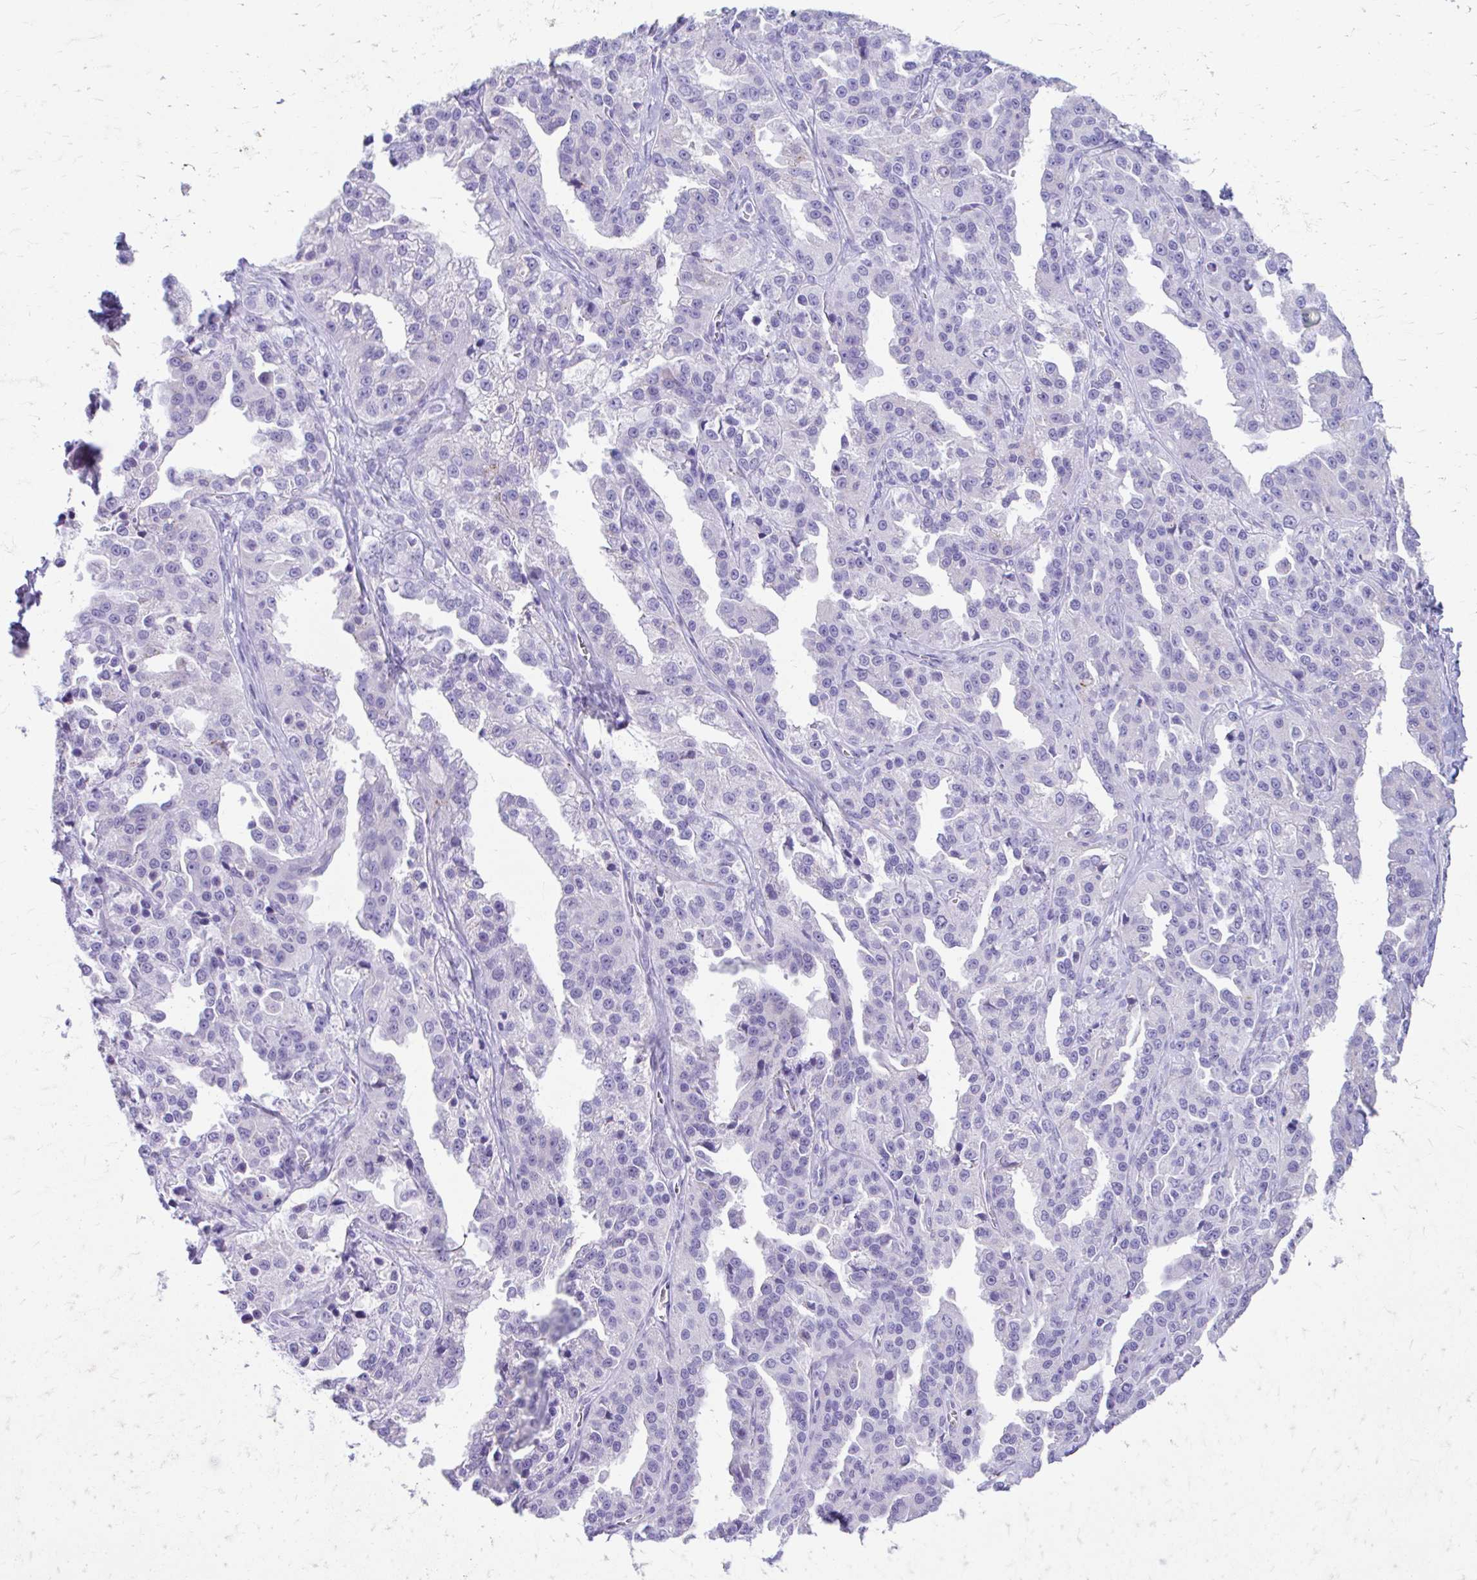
{"staining": {"intensity": "negative", "quantity": "none", "location": "none"}, "tissue": "ovarian cancer", "cell_type": "Tumor cells", "image_type": "cancer", "snomed": [{"axis": "morphology", "description": "Cystadenocarcinoma, serous, NOS"}, {"axis": "topography", "description": "Ovary"}], "caption": "The histopathology image demonstrates no staining of tumor cells in ovarian cancer (serous cystadenocarcinoma). (DAB immunohistochemistry (IHC) visualized using brightfield microscopy, high magnification).", "gene": "KRIT1", "patient": {"sex": "female", "age": 75}}